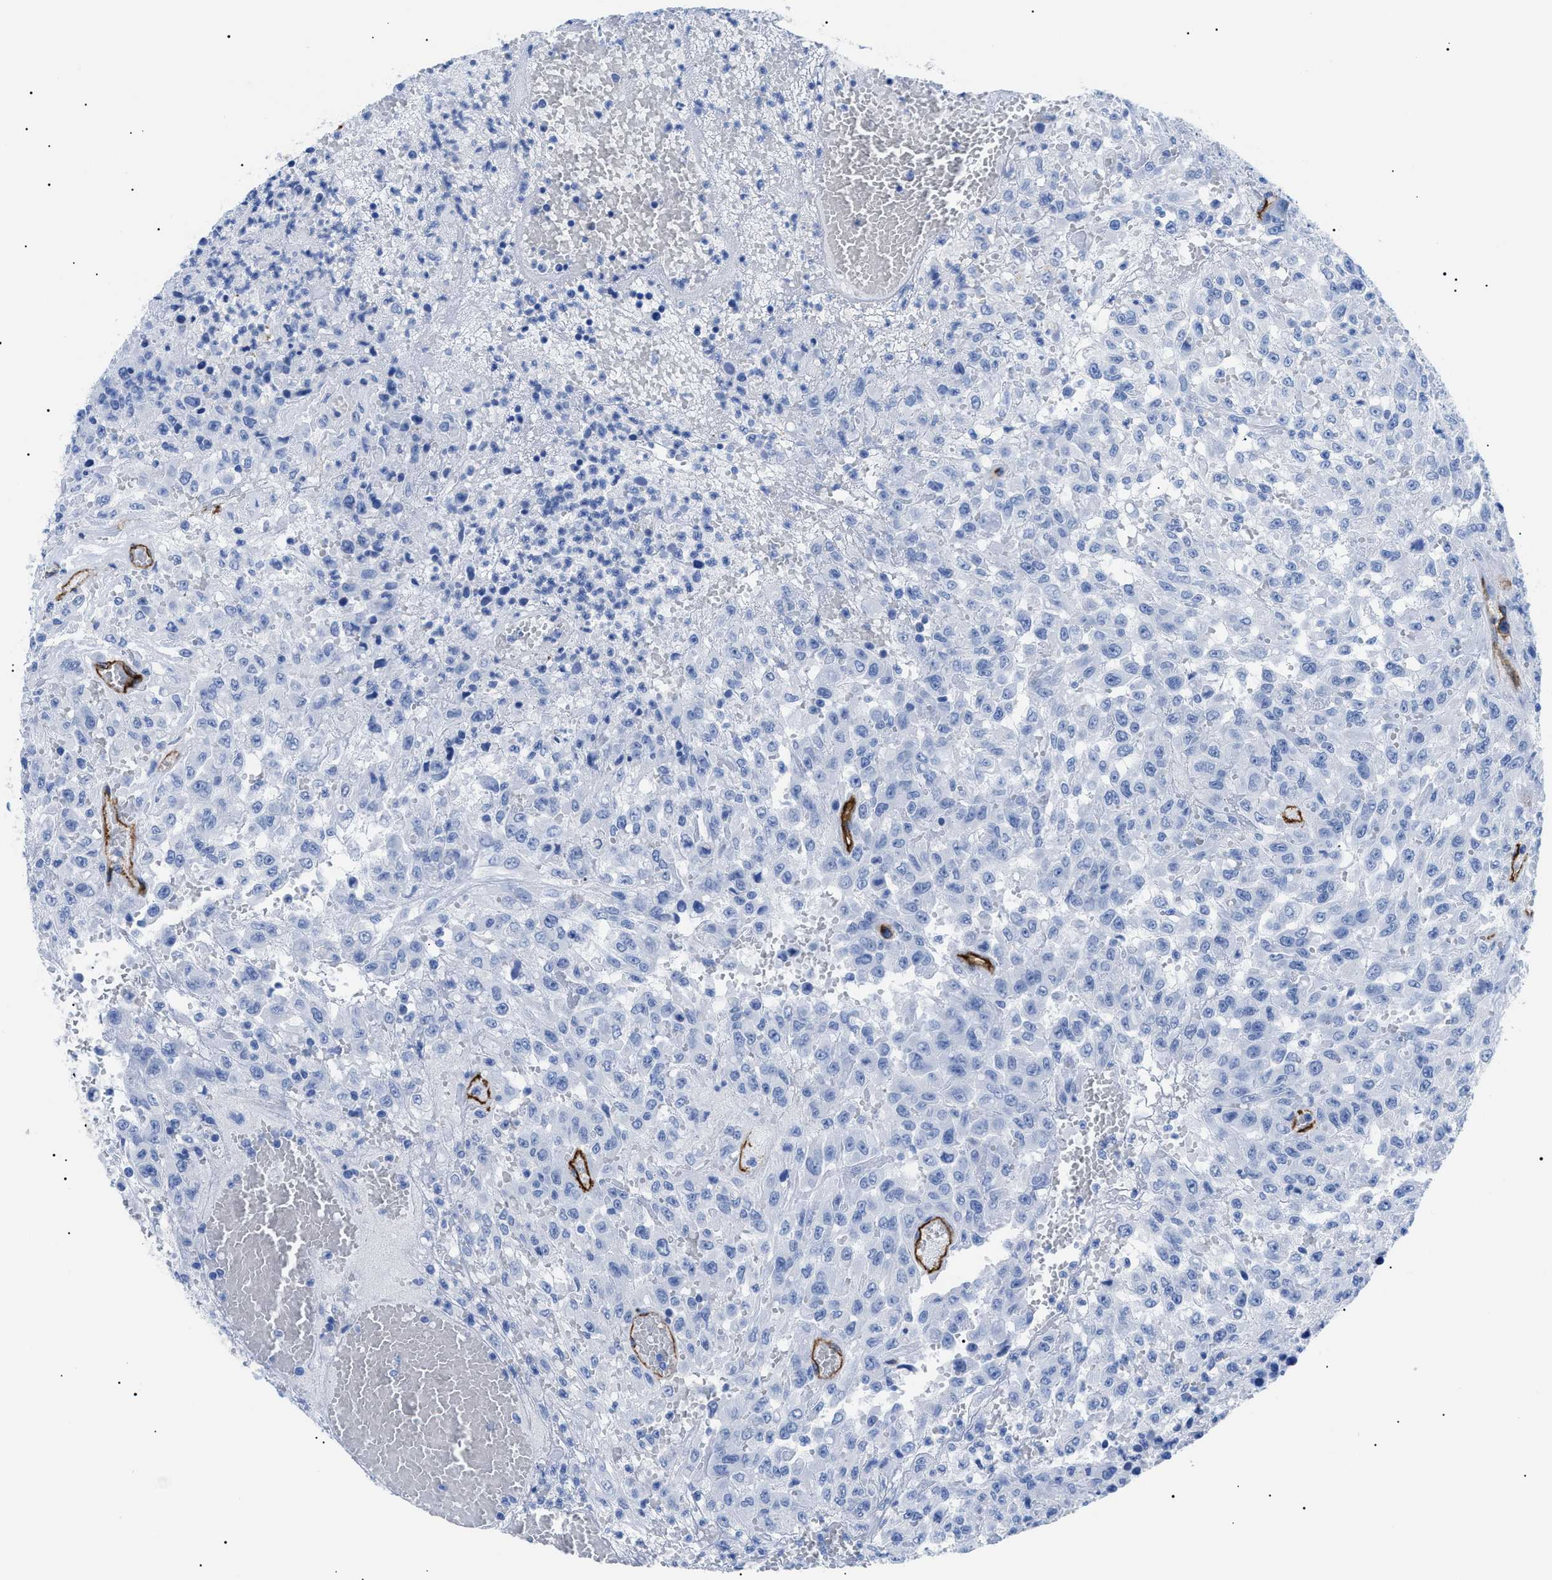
{"staining": {"intensity": "negative", "quantity": "none", "location": "none"}, "tissue": "urothelial cancer", "cell_type": "Tumor cells", "image_type": "cancer", "snomed": [{"axis": "morphology", "description": "Urothelial carcinoma, High grade"}, {"axis": "topography", "description": "Urinary bladder"}], "caption": "High power microscopy micrograph of an immunohistochemistry micrograph of urothelial carcinoma (high-grade), revealing no significant positivity in tumor cells. Brightfield microscopy of immunohistochemistry (IHC) stained with DAB (3,3'-diaminobenzidine) (brown) and hematoxylin (blue), captured at high magnification.", "gene": "PODXL", "patient": {"sex": "male", "age": 46}}